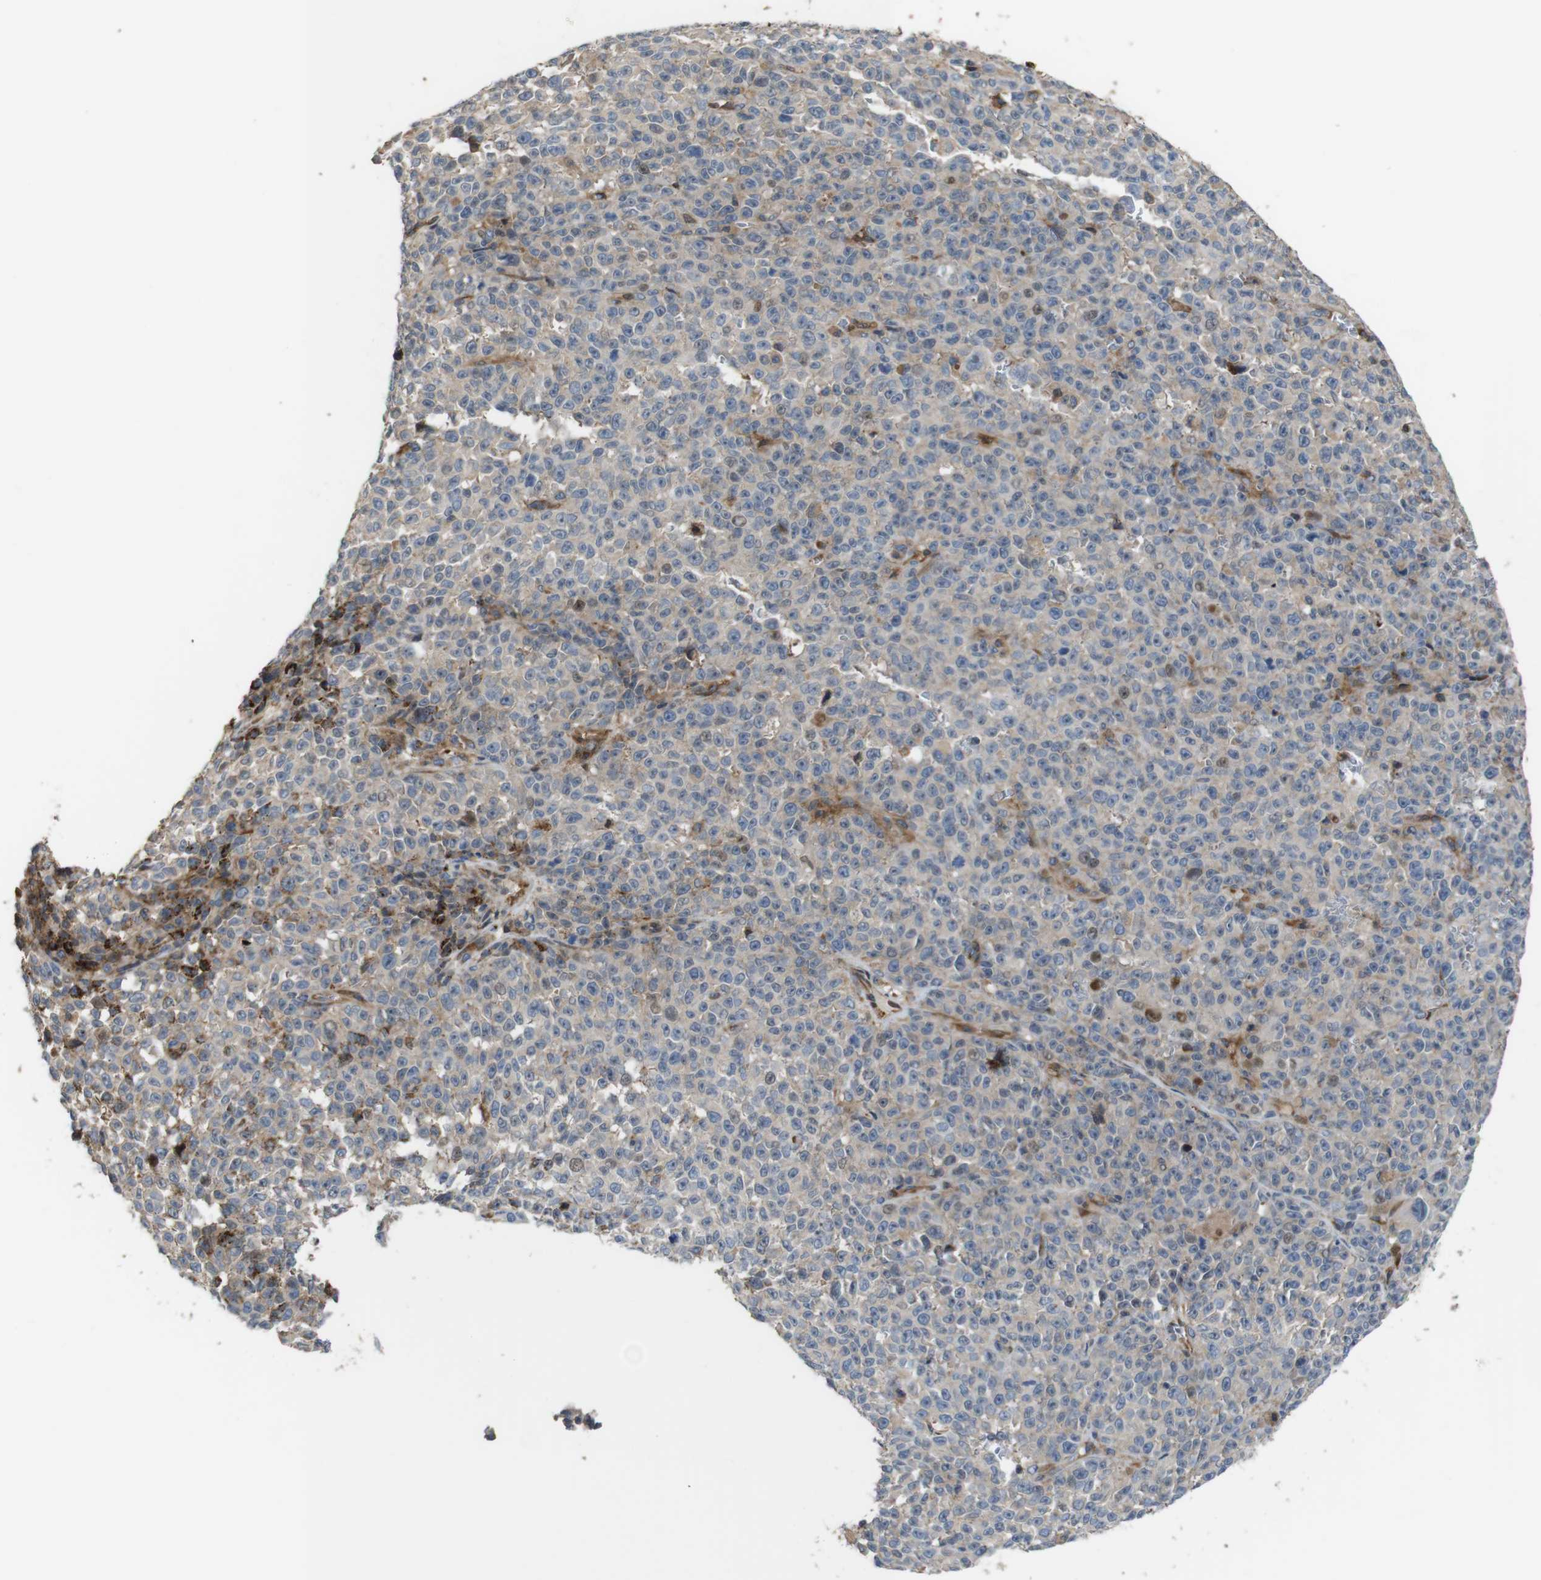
{"staining": {"intensity": "weak", "quantity": ">75%", "location": "cytoplasmic/membranous,nuclear"}, "tissue": "melanoma", "cell_type": "Tumor cells", "image_type": "cancer", "snomed": [{"axis": "morphology", "description": "Malignant melanoma, NOS"}, {"axis": "topography", "description": "Skin"}], "caption": "IHC (DAB) staining of human melanoma exhibits weak cytoplasmic/membranous and nuclear protein positivity in about >75% of tumor cells. Using DAB (3,3'-diaminobenzidine) (brown) and hematoxylin (blue) stains, captured at high magnification using brightfield microscopy.", "gene": "PCOLCE2", "patient": {"sex": "female", "age": 82}}